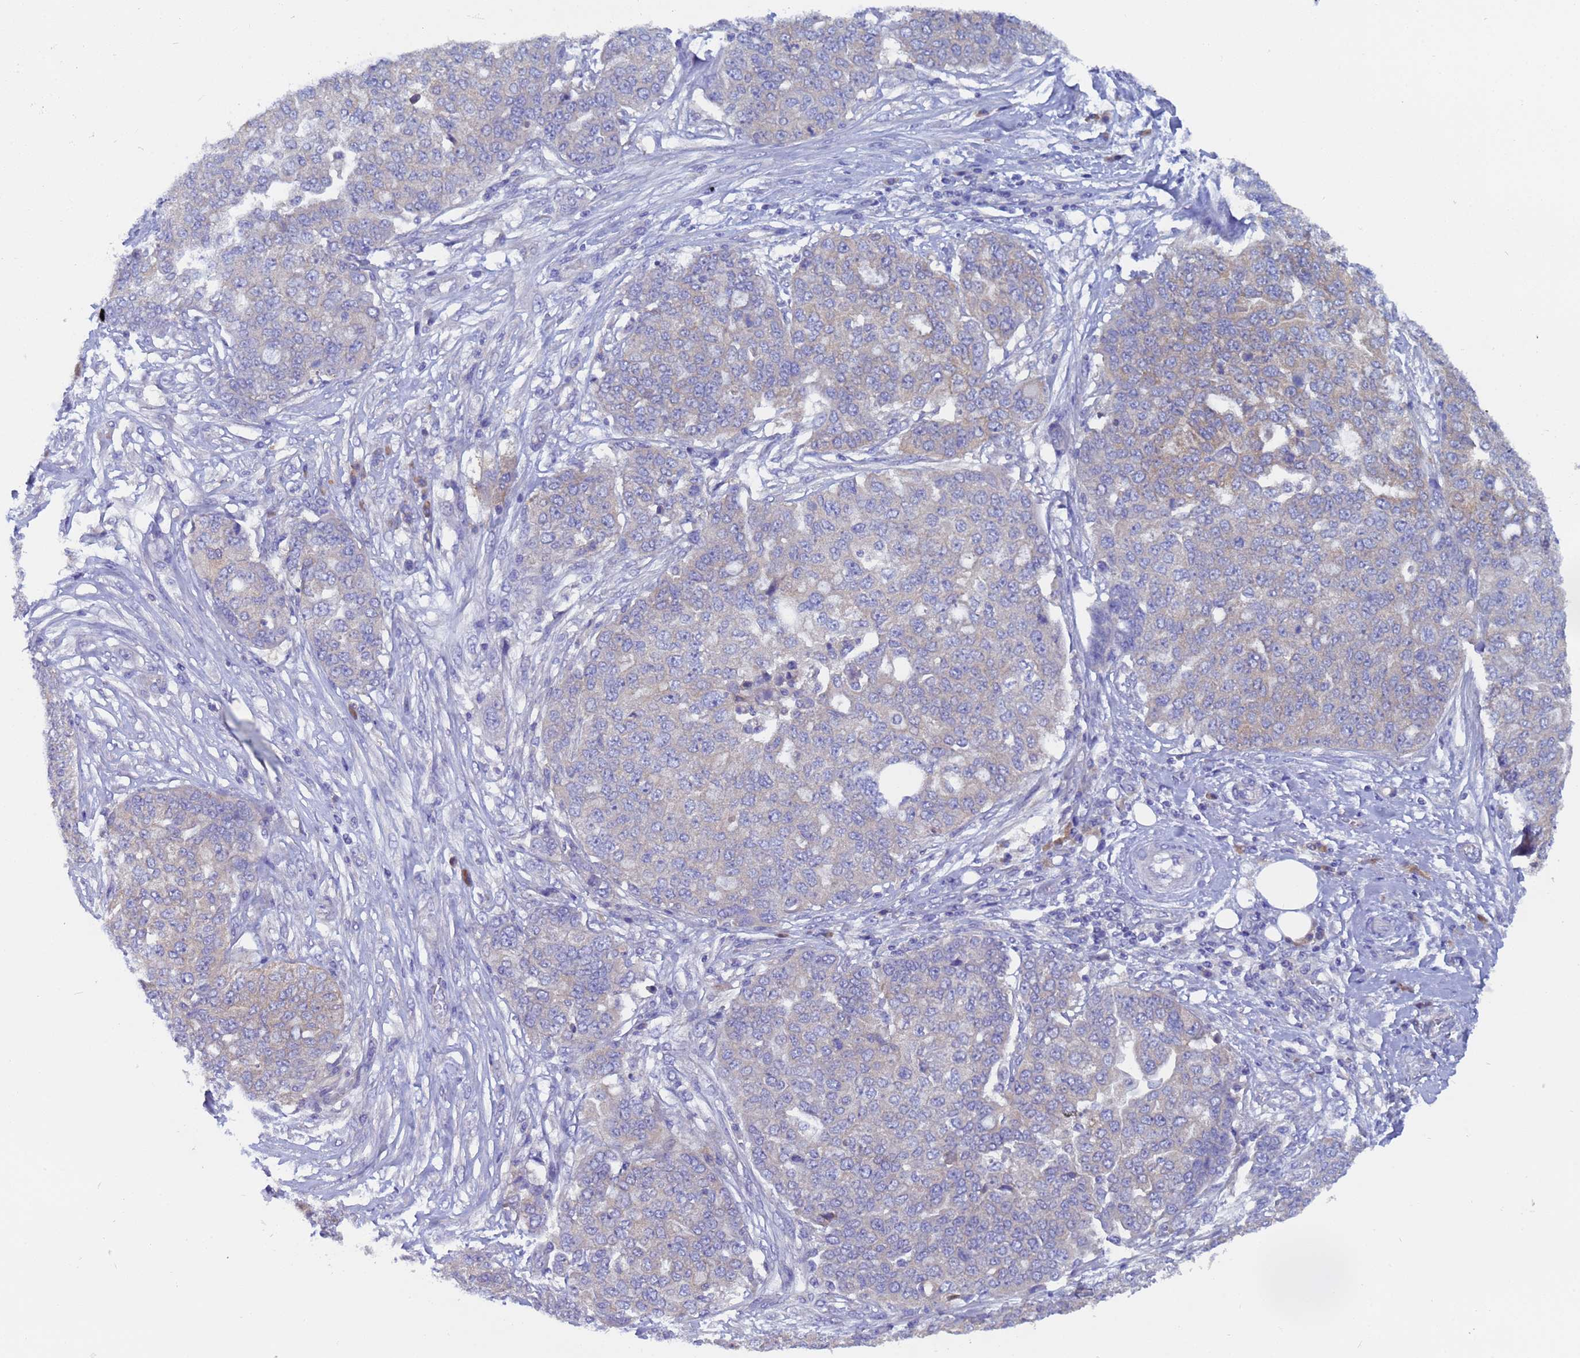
{"staining": {"intensity": "negative", "quantity": "none", "location": "none"}, "tissue": "ovarian cancer", "cell_type": "Tumor cells", "image_type": "cancer", "snomed": [{"axis": "morphology", "description": "Cystadenocarcinoma, serous, NOS"}, {"axis": "topography", "description": "Soft tissue"}, {"axis": "topography", "description": "Ovary"}], "caption": "IHC histopathology image of neoplastic tissue: human ovarian cancer stained with DAB (3,3'-diaminobenzidine) reveals no significant protein expression in tumor cells. (IHC, brightfield microscopy, high magnification).", "gene": "UBE2O", "patient": {"sex": "female", "age": 57}}